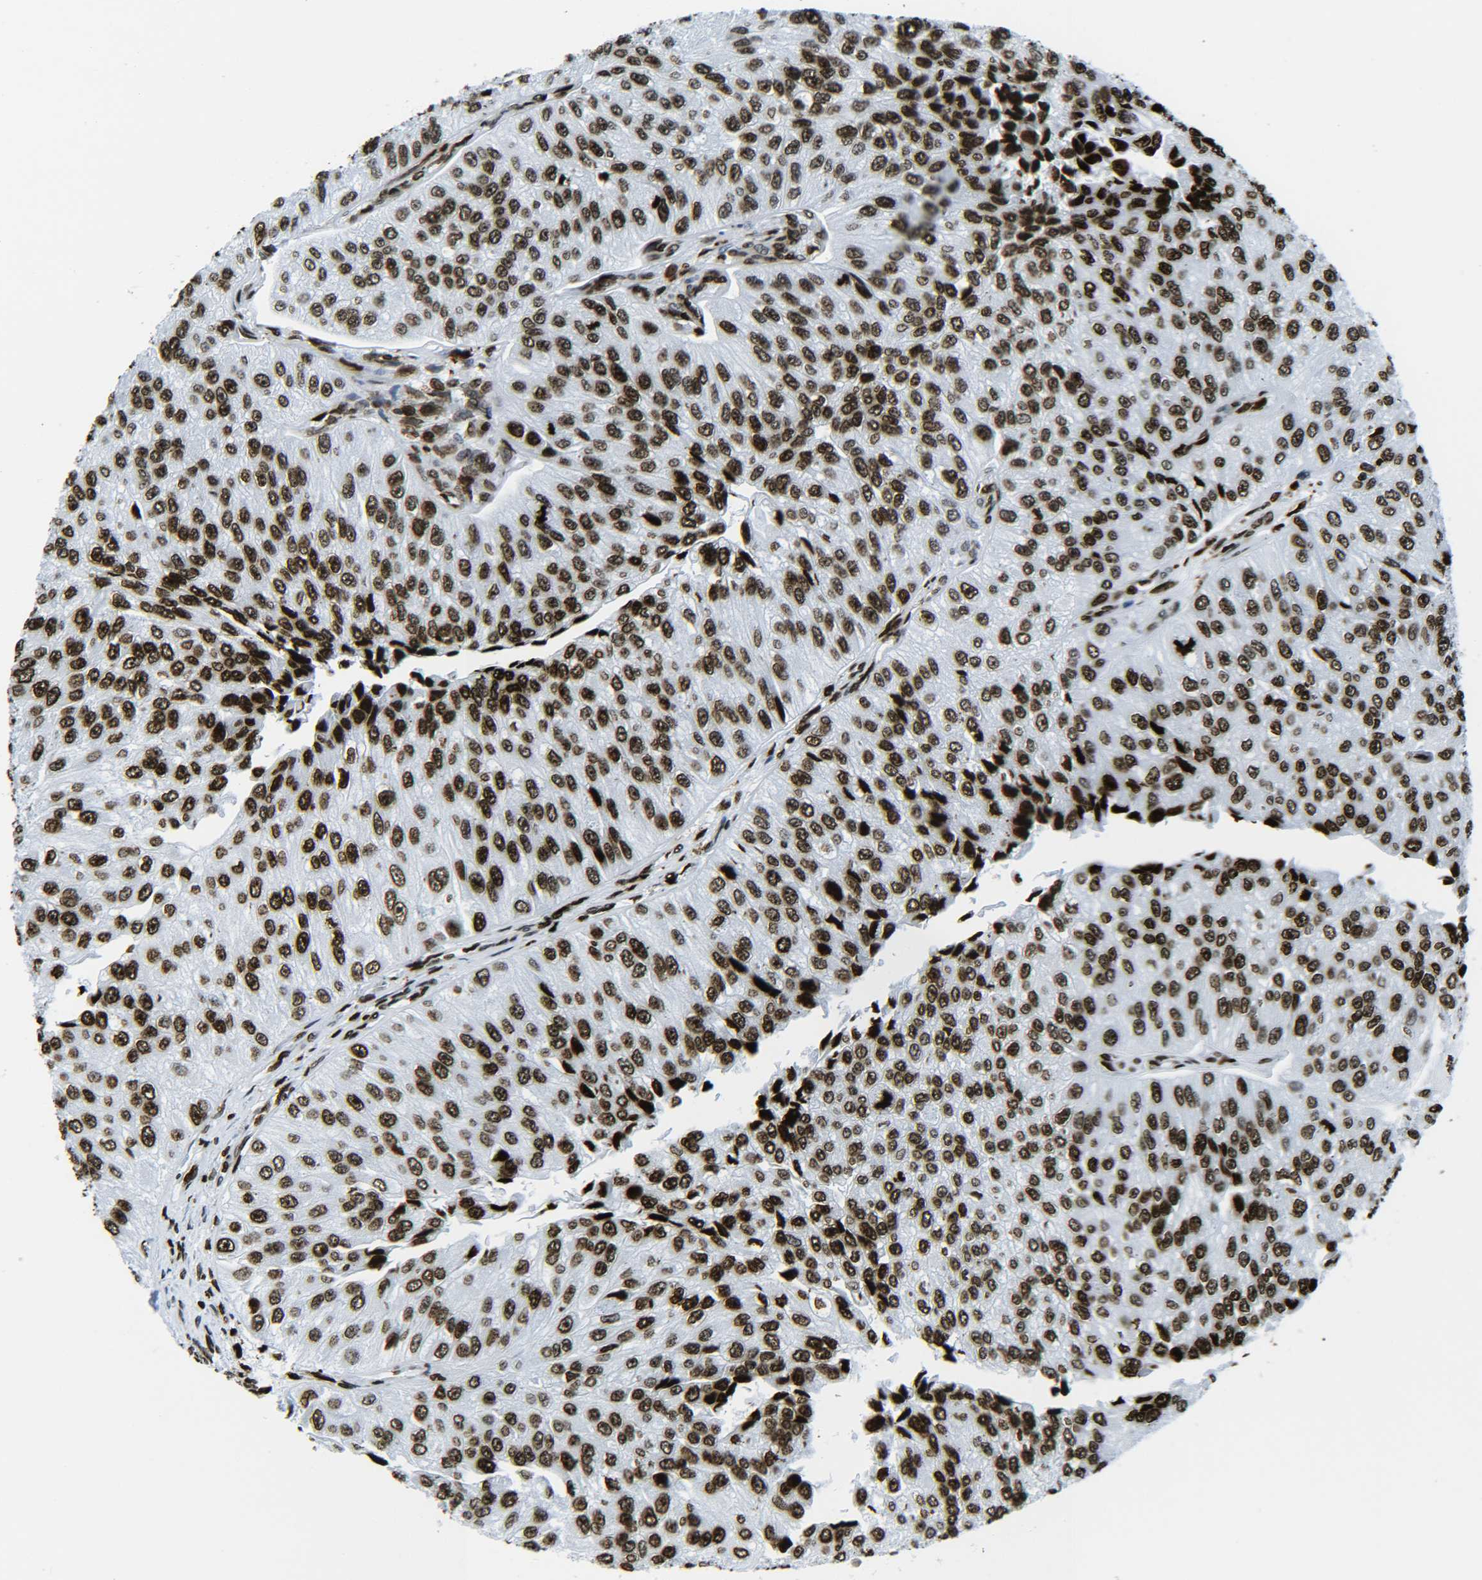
{"staining": {"intensity": "strong", "quantity": ">75%", "location": "nuclear"}, "tissue": "urothelial cancer", "cell_type": "Tumor cells", "image_type": "cancer", "snomed": [{"axis": "morphology", "description": "Urothelial carcinoma, High grade"}, {"axis": "topography", "description": "Kidney"}, {"axis": "topography", "description": "Urinary bladder"}], "caption": "A photomicrograph showing strong nuclear positivity in approximately >75% of tumor cells in urothelial cancer, as visualized by brown immunohistochemical staining.", "gene": "H2AX", "patient": {"sex": "male", "age": 77}}